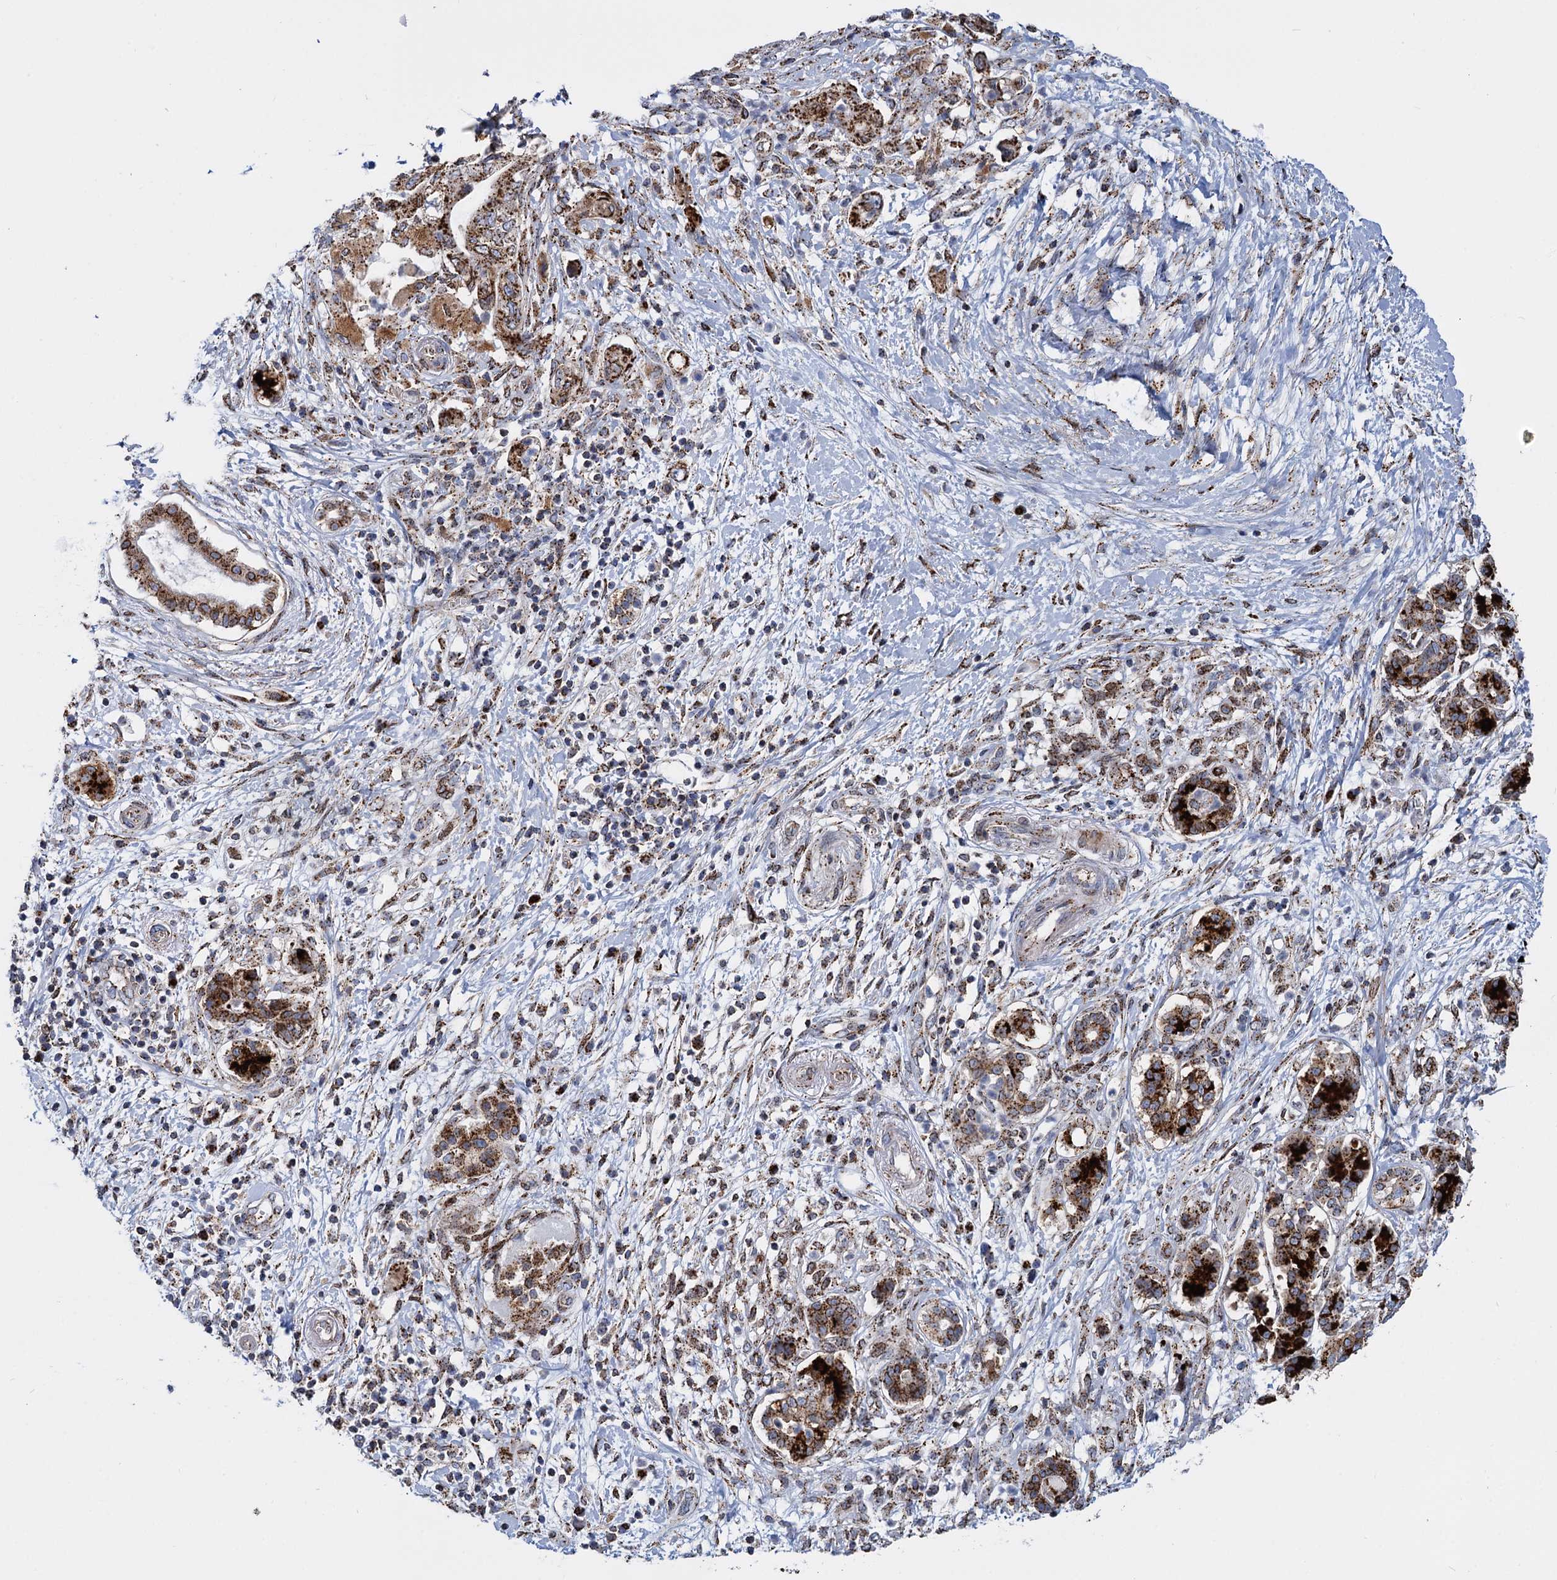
{"staining": {"intensity": "moderate", "quantity": ">75%", "location": "cytoplasmic/membranous"}, "tissue": "pancreatic cancer", "cell_type": "Tumor cells", "image_type": "cancer", "snomed": [{"axis": "morphology", "description": "Adenocarcinoma, NOS"}, {"axis": "topography", "description": "Pancreas"}], "caption": "The immunohistochemical stain highlights moderate cytoplasmic/membranous expression in tumor cells of pancreatic cancer (adenocarcinoma) tissue.", "gene": "SUPT20H", "patient": {"sex": "female", "age": 73}}